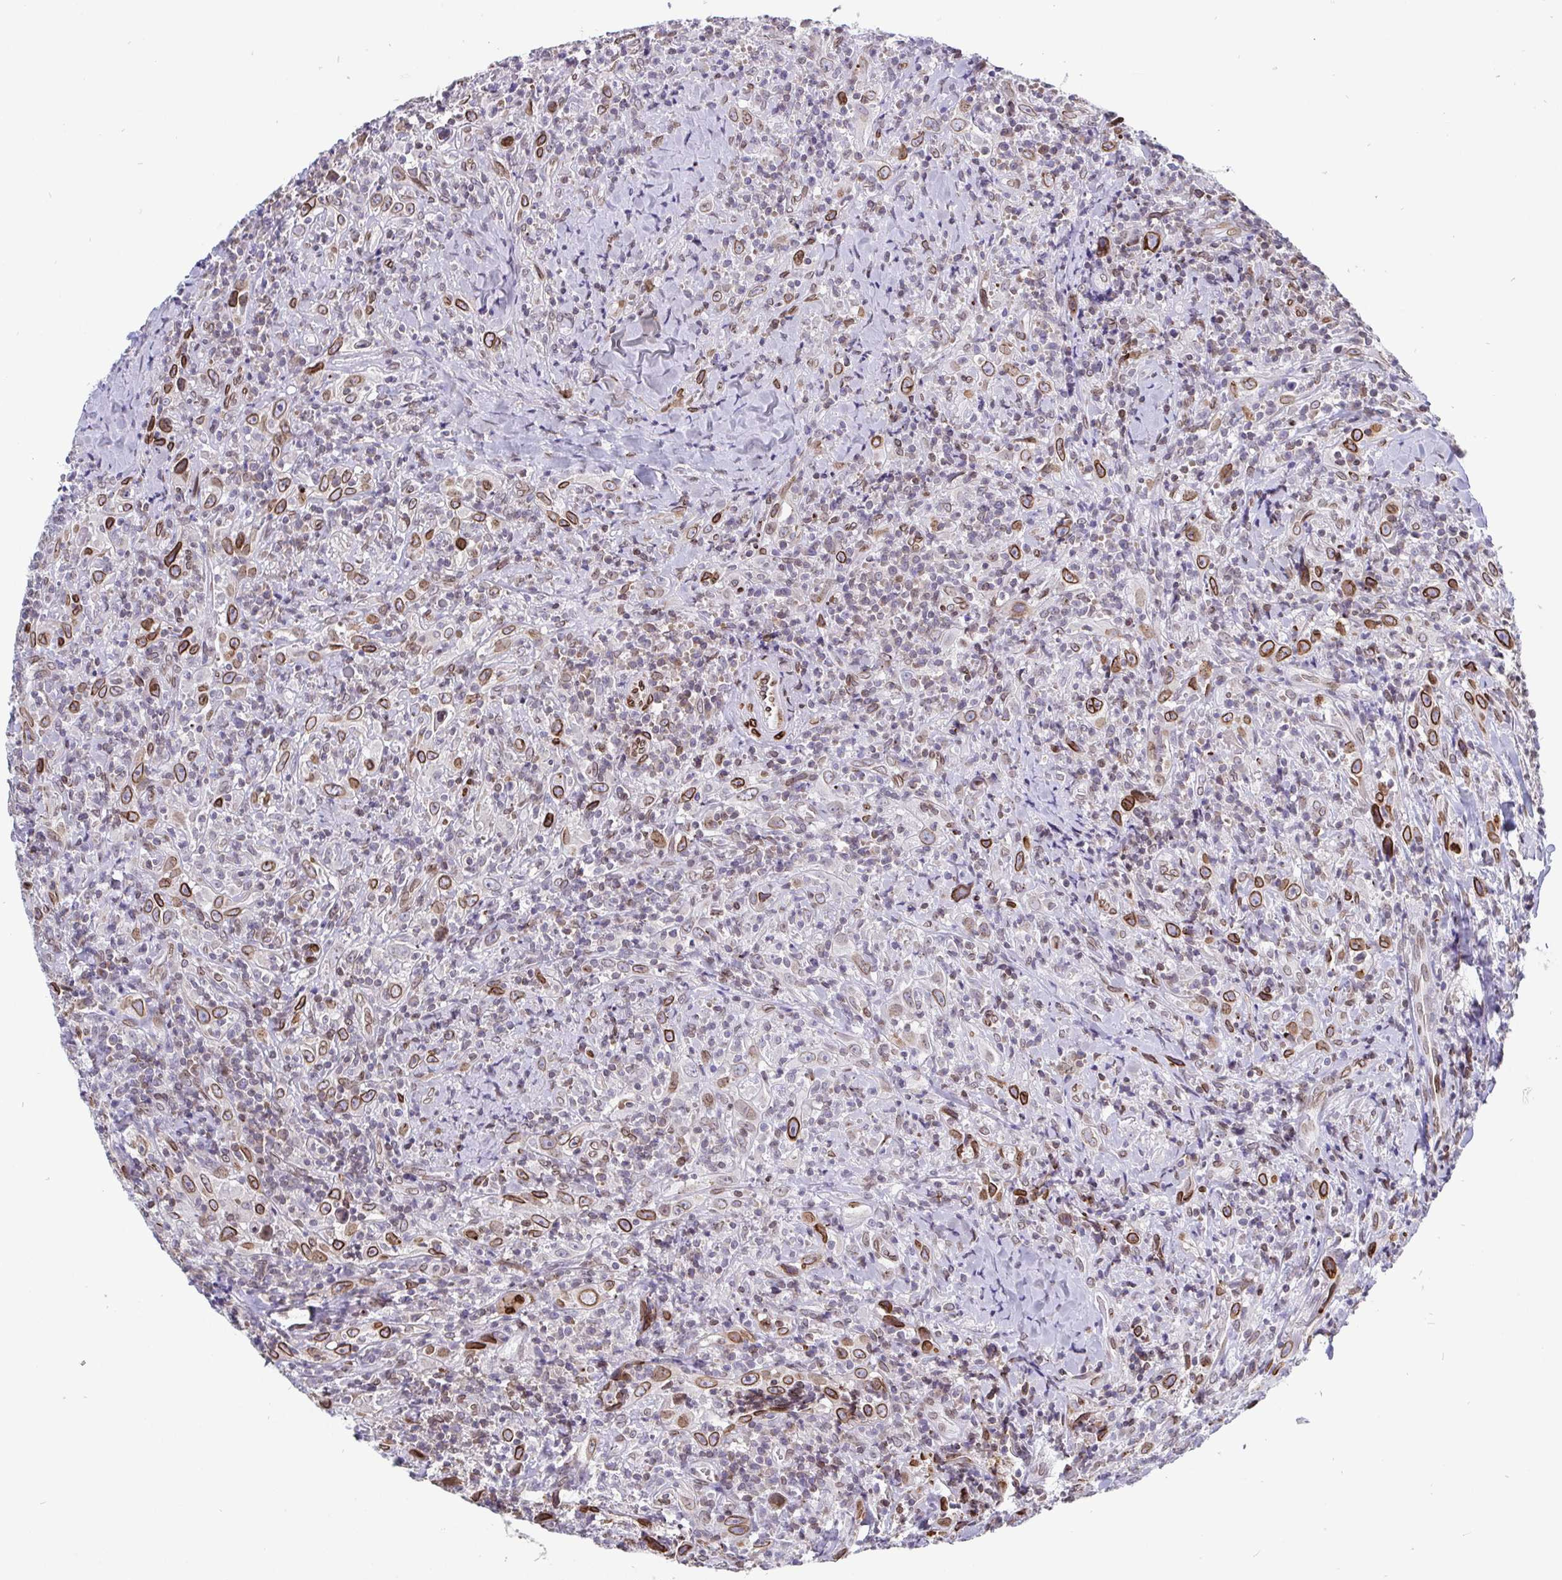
{"staining": {"intensity": "strong", "quantity": "25%-75%", "location": "cytoplasmic/membranous,nuclear"}, "tissue": "head and neck cancer", "cell_type": "Tumor cells", "image_type": "cancer", "snomed": [{"axis": "morphology", "description": "Squamous cell carcinoma, NOS"}, {"axis": "topography", "description": "Head-Neck"}], "caption": "Protein analysis of head and neck squamous cell carcinoma tissue exhibits strong cytoplasmic/membranous and nuclear staining in about 25%-75% of tumor cells.", "gene": "EMD", "patient": {"sex": "female", "age": 95}}